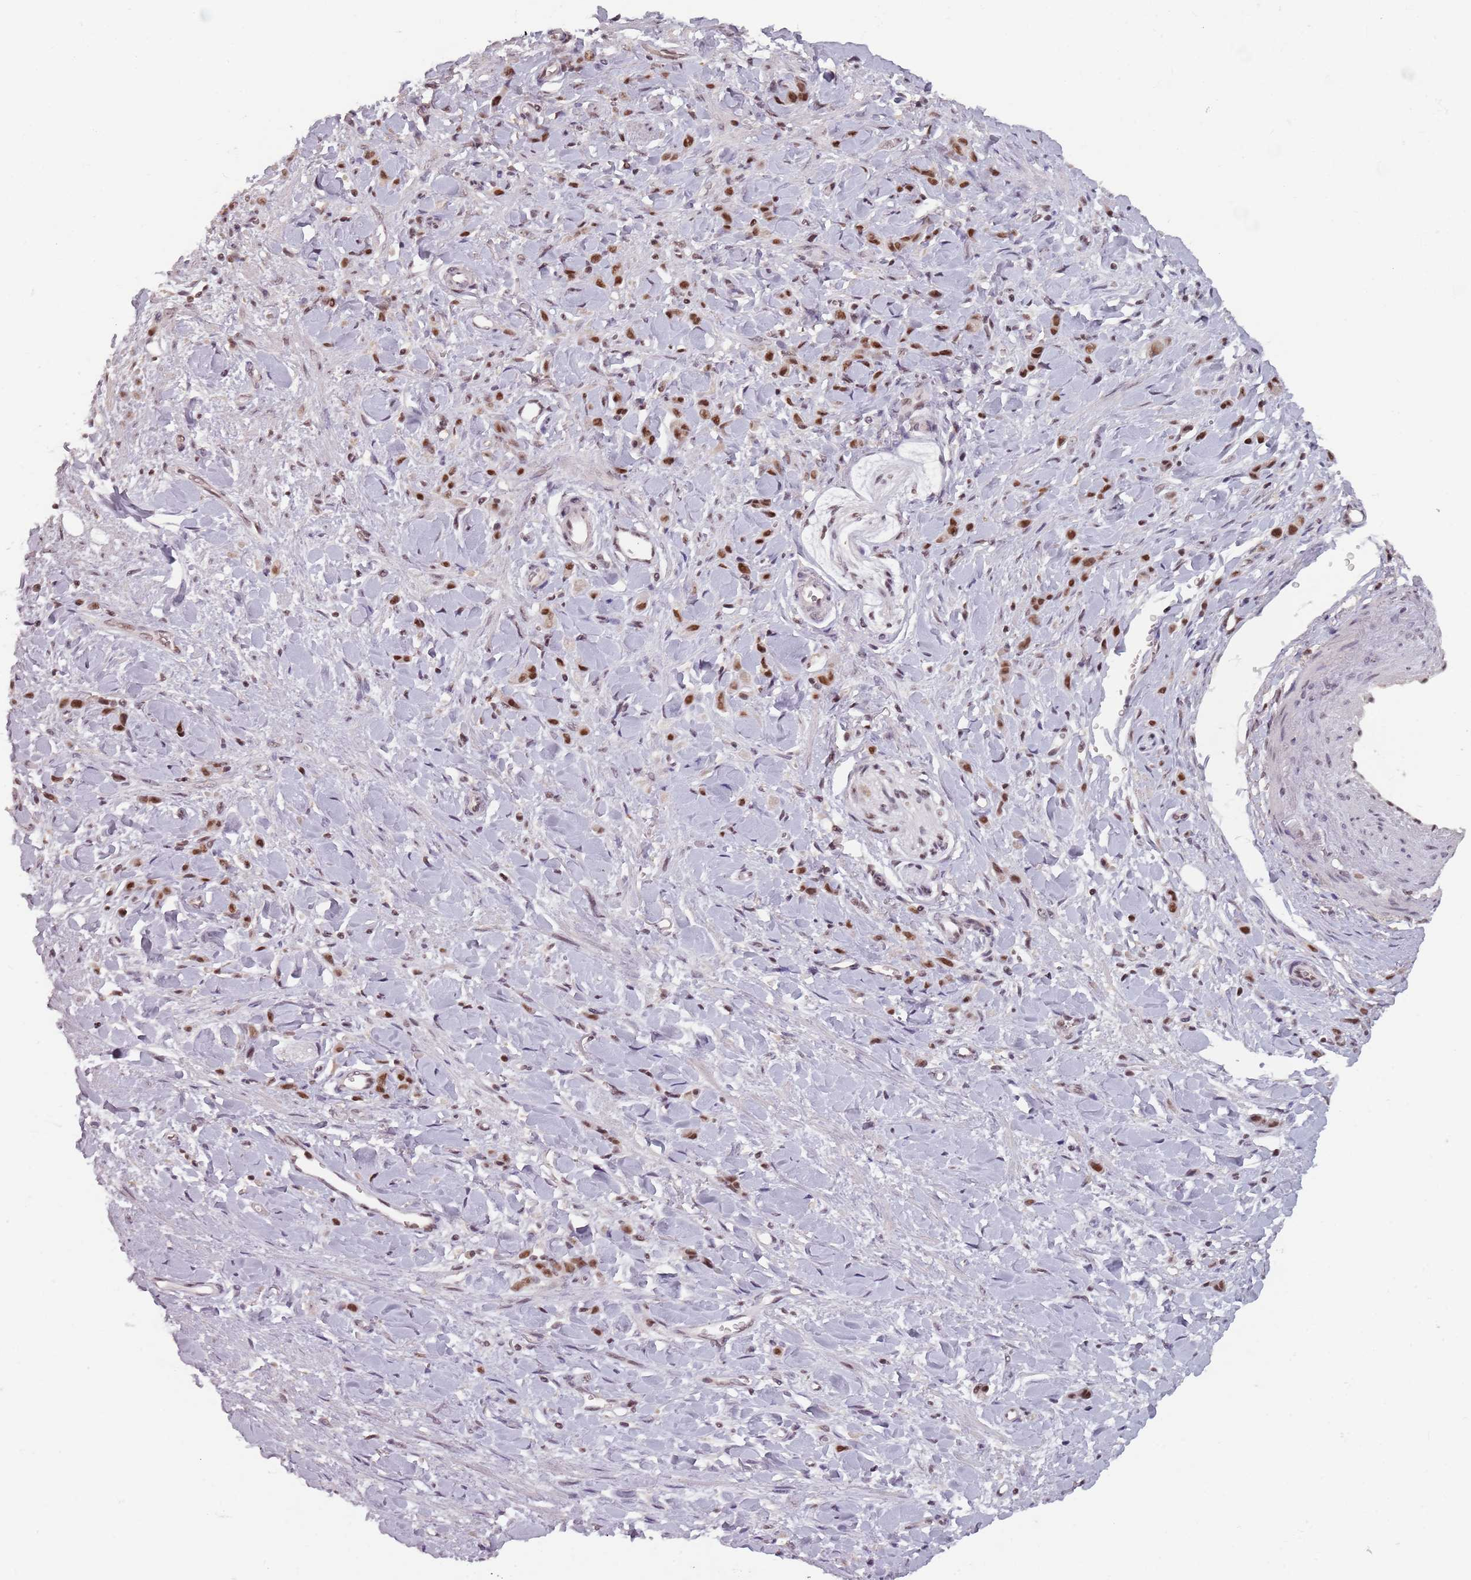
{"staining": {"intensity": "moderate", "quantity": ">75%", "location": "nuclear"}, "tissue": "stomach cancer", "cell_type": "Tumor cells", "image_type": "cancer", "snomed": [{"axis": "morphology", "description": "Normal tissue, NOS"}, {"axis": "morphology", "description": "Adenocarcinoma, NOS"}, {"axis": "topography", "description": "Stomach"}], "caption": "About >75% of tumor cells in stomach cancer reveal moderate nuclear protein positivity as visualized by brown immunohistochemical staining.", "gene": "NCBP1", "patient": {"sex": "male", "age": 82}}